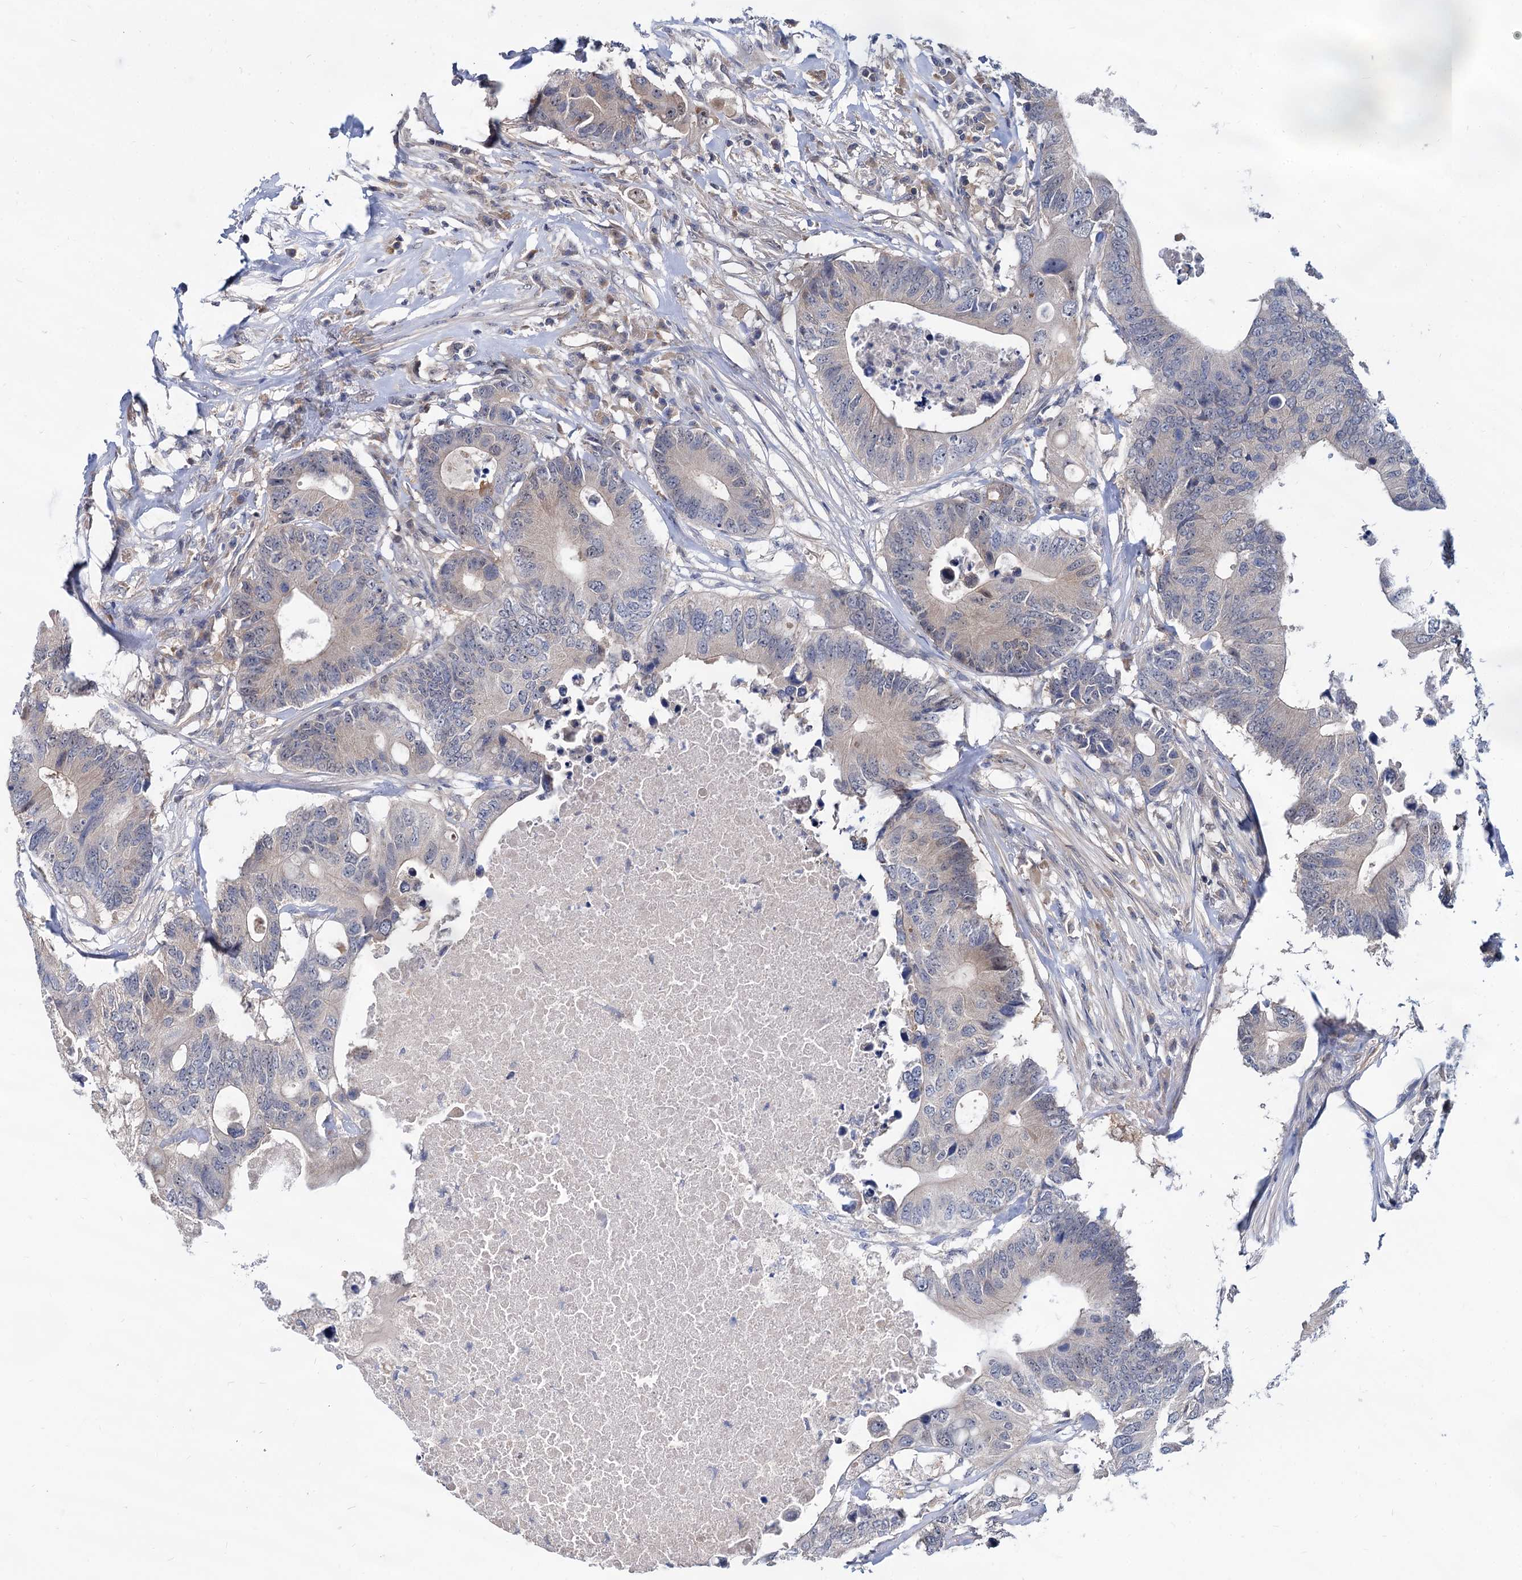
{"staining": {"intensity": "negative", "quantity": "none", "location": "none"}, "tissue": "colorectal cancer", "cell_type": "Tumor cells", "image_type": "cancer", "snomed": [{"axis": "morphology", "description": "Adenocarcinoma, NOS"}, {"axis": "topography", "description": "Colon"}], "caption": "Human adenocarcinoma (colorectal) stained for a protein using immunohistochemistry reveals no expression in tumor cells.", "gene": "SNX15", "patient": {"sex": "male", "age": 71}}